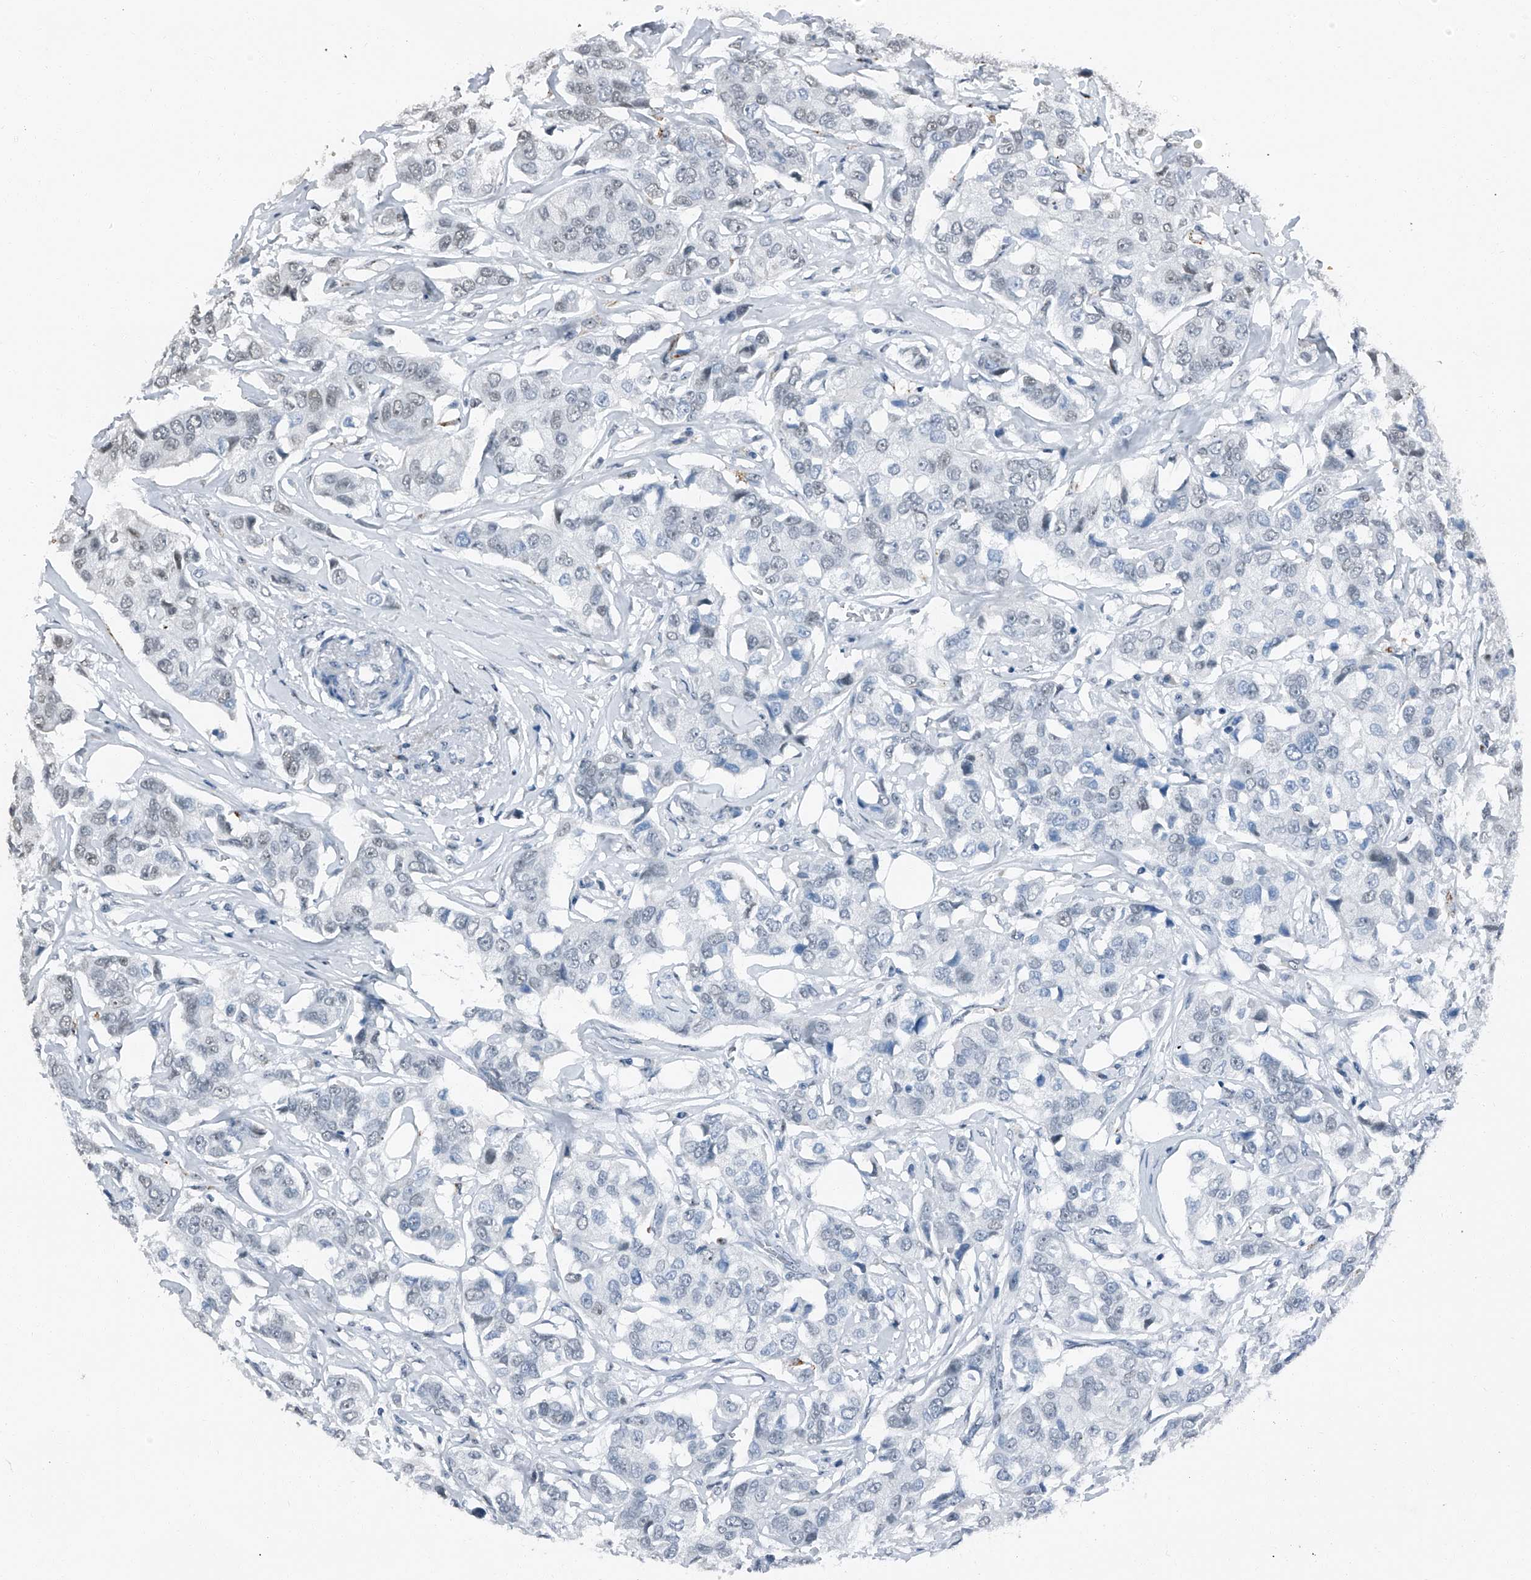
{"staining": {"intensity": "weak", "quantity": "<25%", "location": "nuclear"}, "tissue": "breast cancer", "cell_type": "Tumor cells", "image_type": "cancer", "snomed": [{"axis": "morphology", "description": "Duct carcinoma"}, {"axis": "topography", "description": "Breast"}], "caption": "Breast cancer was stained to show a protein in brown. There is no significant positivity in tumor cells. Brightfield microscopy of immunohistochemistry stained with DAB (brown) and hematoxylin (blue), captured at high magnification.", "gene": "TCOF1", "patient": {"sex": "female", "age": 80}}